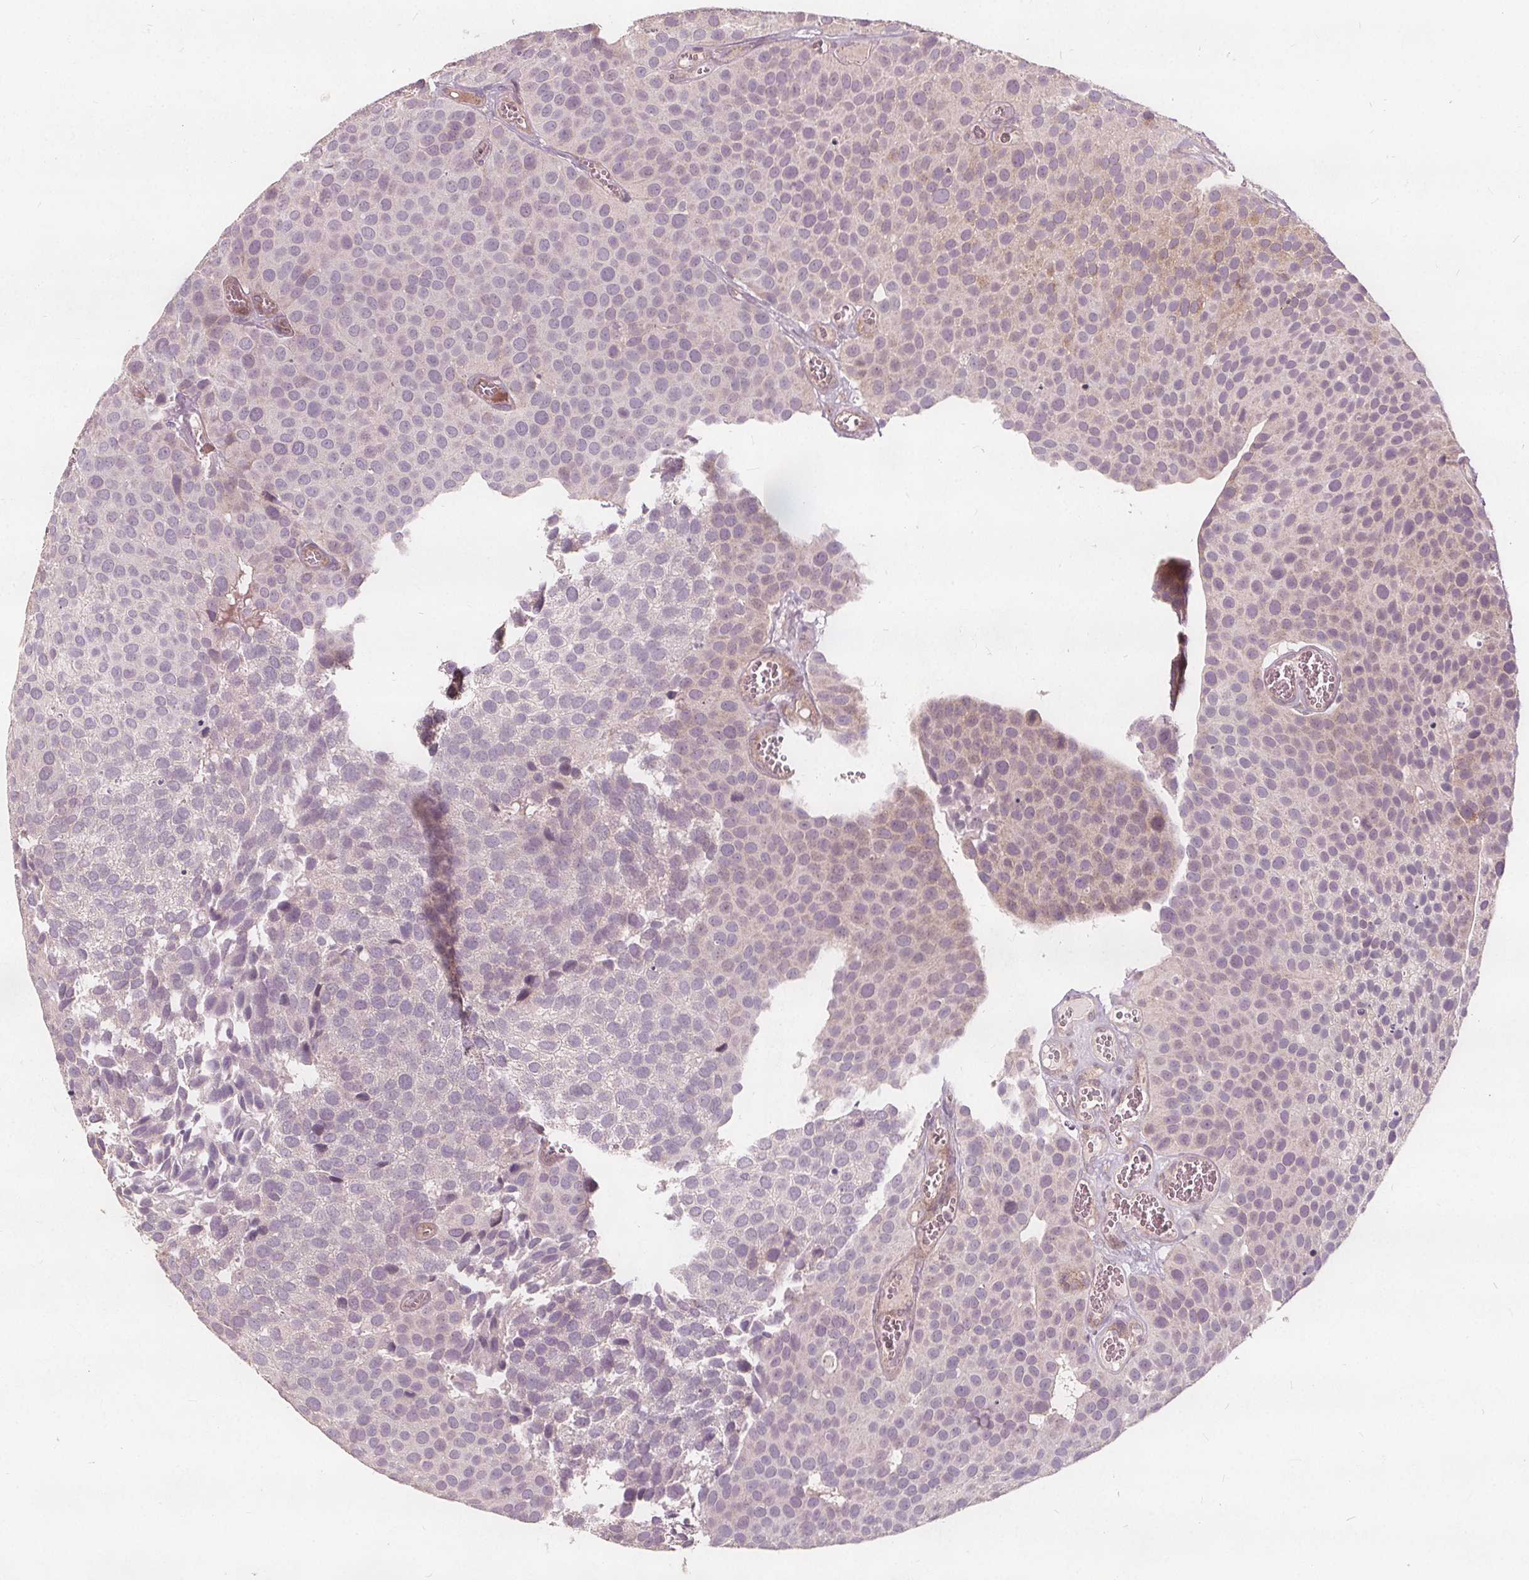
{"staining": {"intensity": "negative", "quantity": "none", "location": "none"}, "tissue": "urothelial cancer", "cell_type": "Tumor cells", "image_type": "cancer", "snomed": [{"axis": "morphology", "description": "Urothelial carcinoma, Low grade"}, {"axis": "topography", "description": "Urinary bladder"}], "caption": "DAB immunohistochemical staining of urothelial cancer demonstrates no significant staining in tumor cells.", "gene": "PTPRT", "patient": {"sex": "female", "age": 69}}